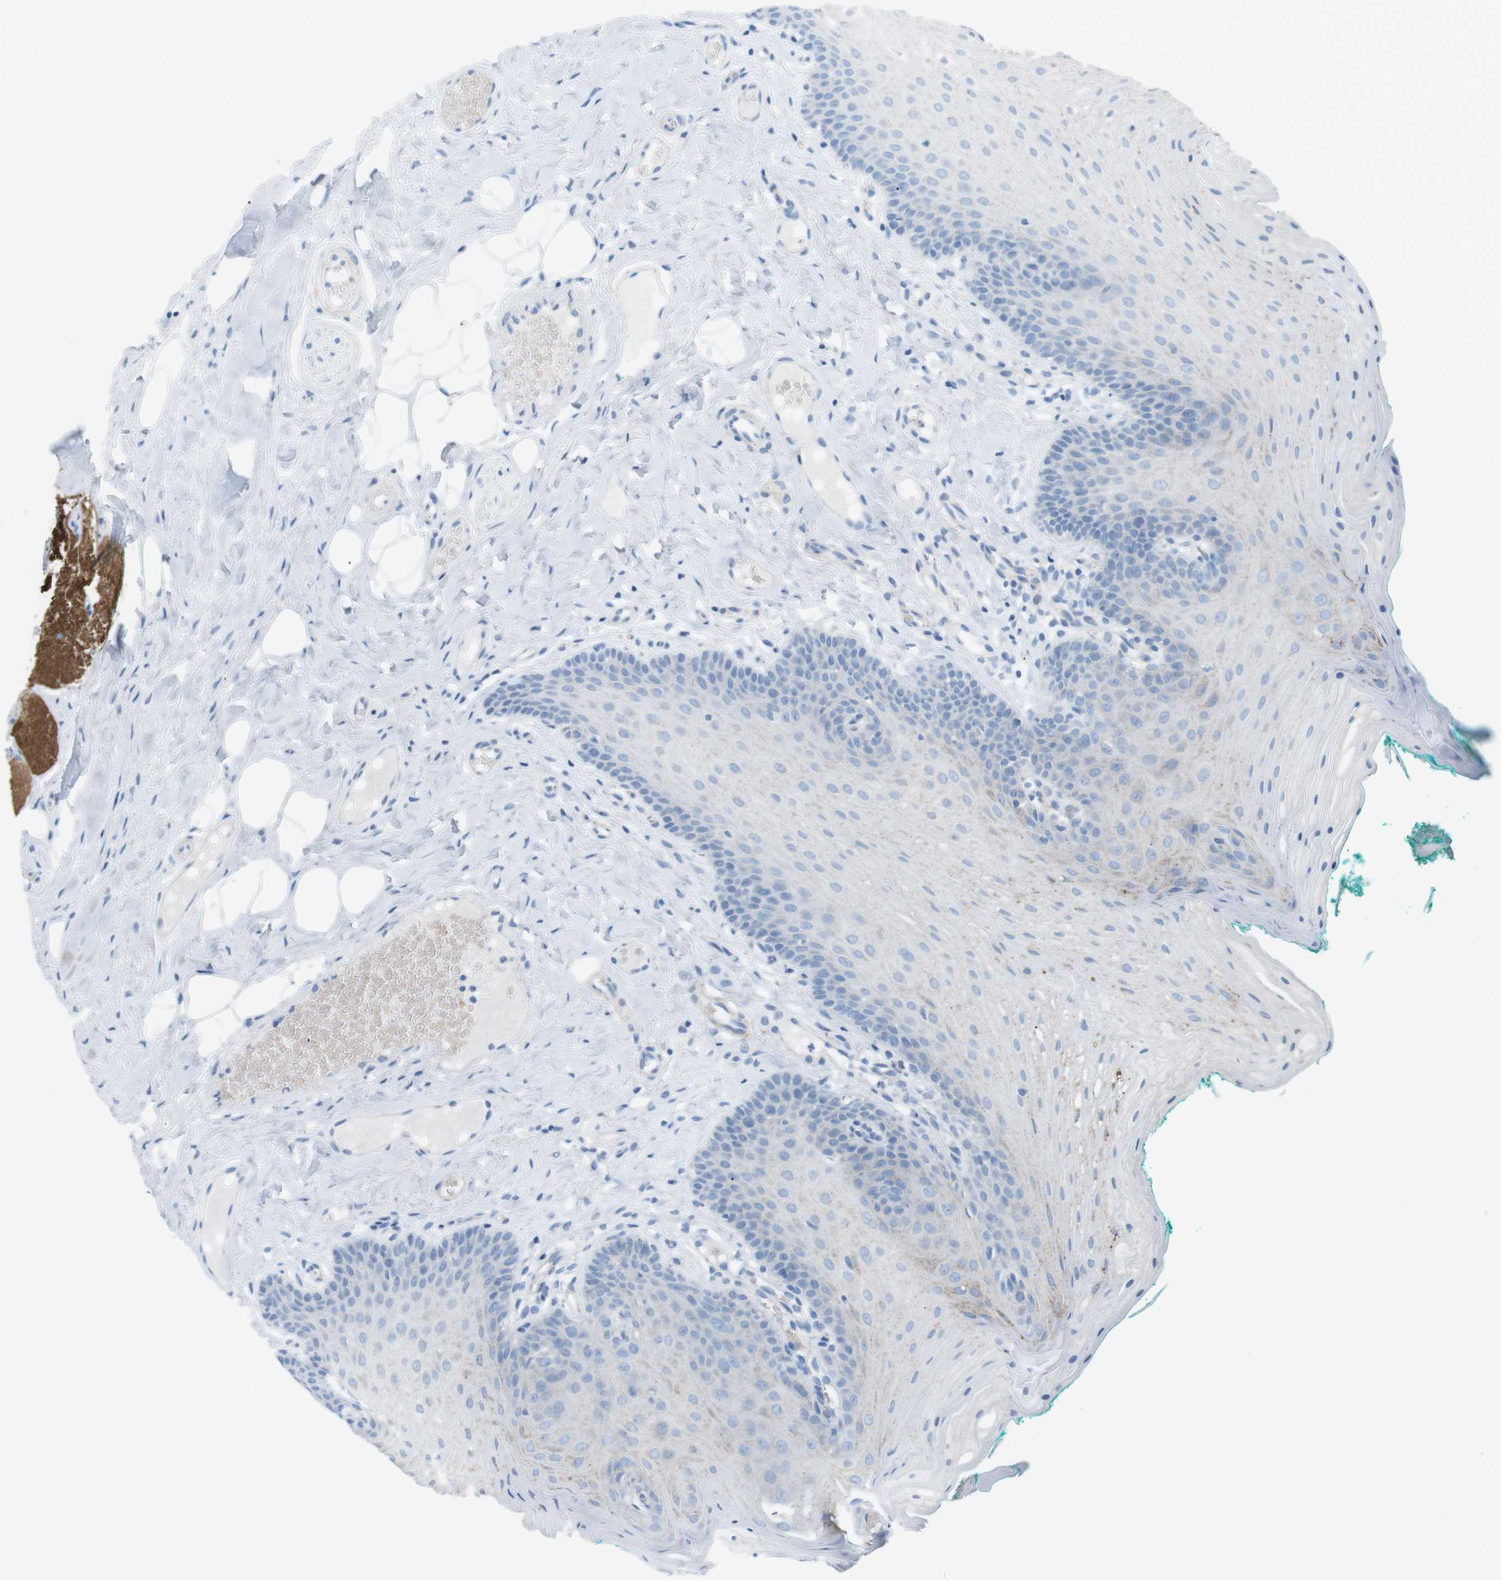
{"staining": {"intensity": "negative", "quantity": "none", "location": "none"}, "tissue": "oral mucosa", "cell_type": "Squamous epithelial cells", "image_type": "normal", "snomed": [{"axis": "morphology", "description": "Normal tissue, NOS"}, {"axis": "topography", "description": "Oral tissue"}], "caption": "A high-resolution image shows immunohistochemistry (IHC) staining of unremarkable oral mucosa, which demonstrates no significant expression in squamous epithelial cells.", "gene": "VAMP1", "patient": {"sex": "male", "age": 58}}